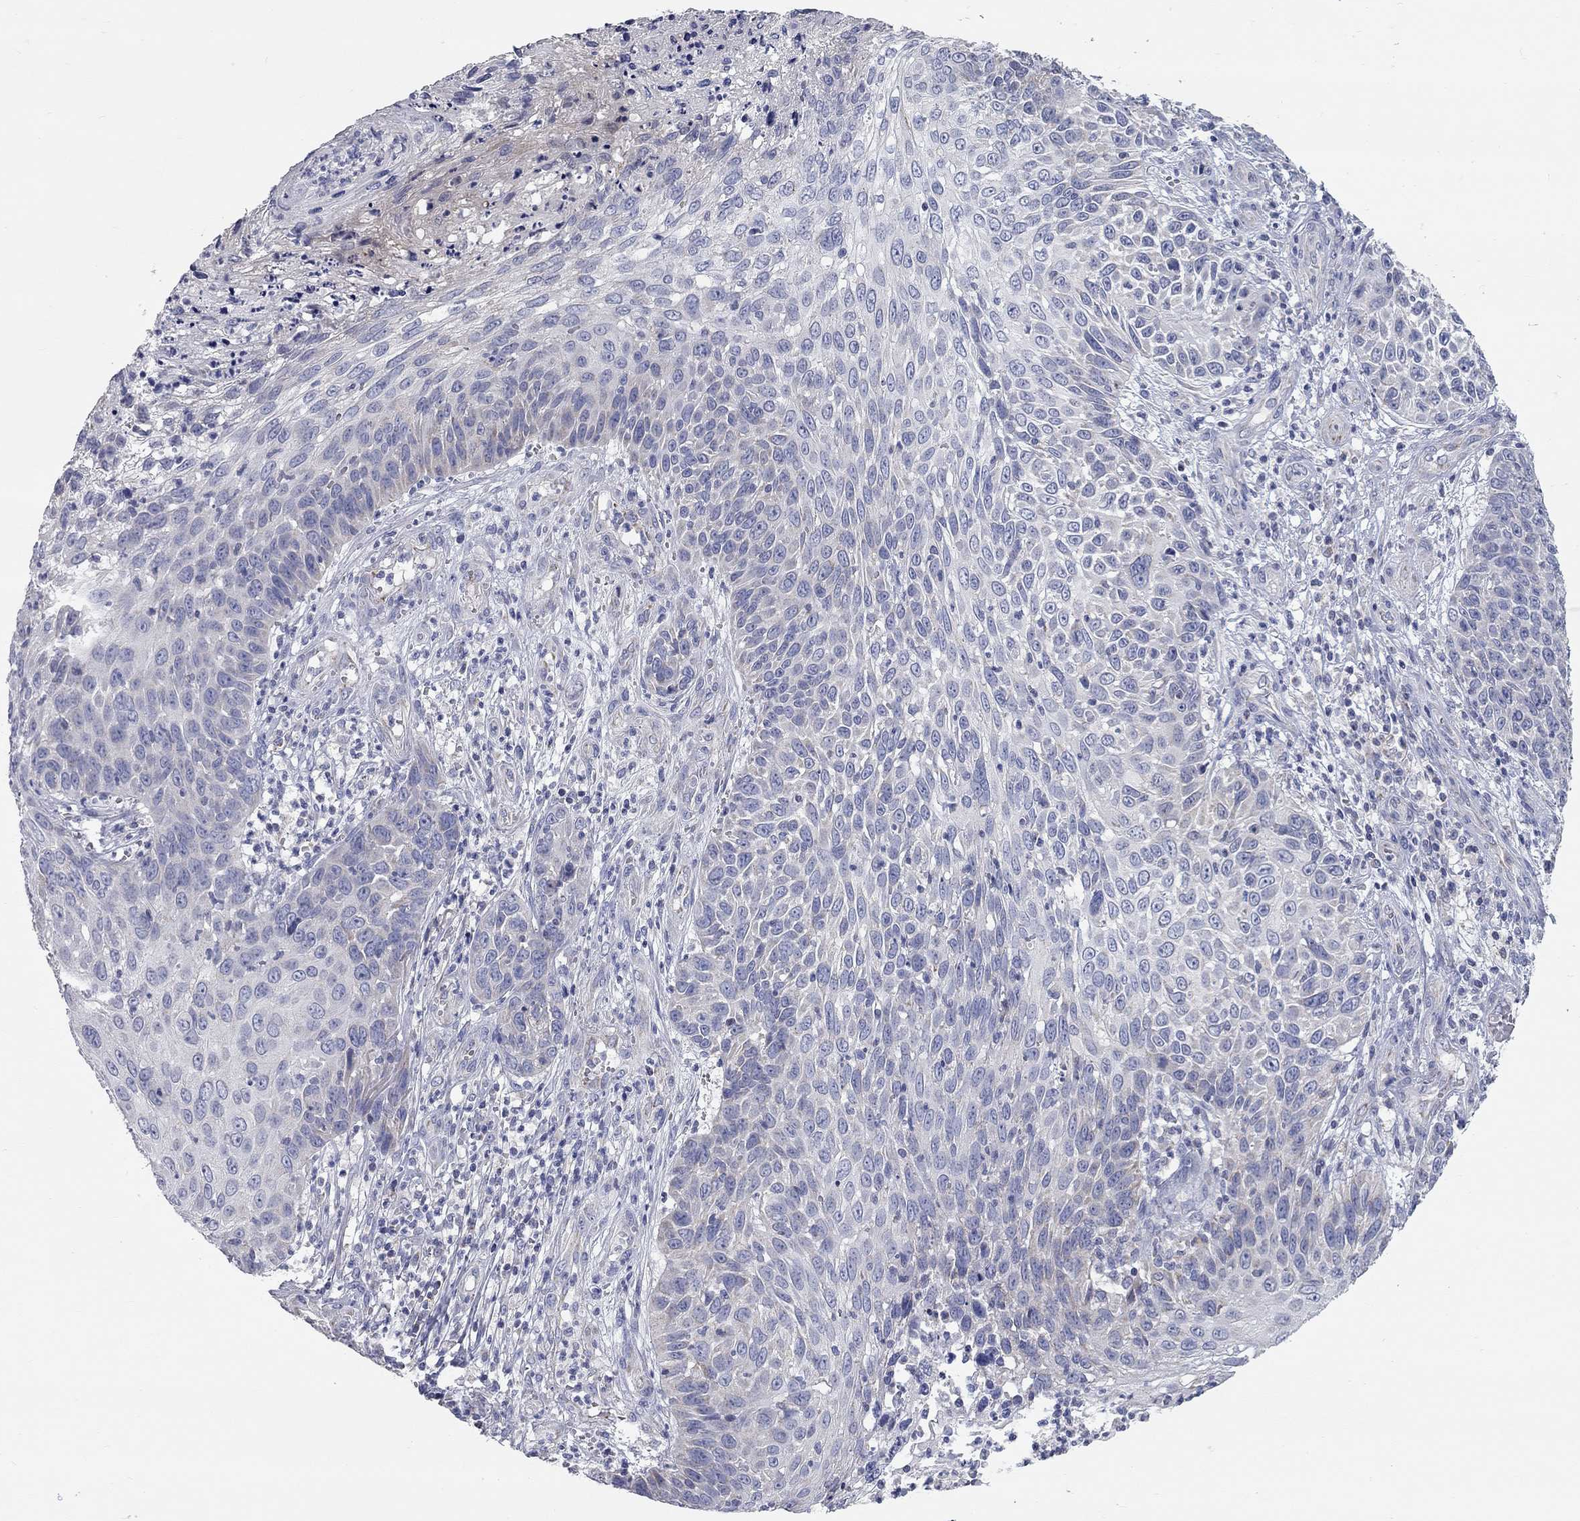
{"staining": {"intensity": "negative", "quantity": "none", "location": "none"}, "tissue": "skin cancer", "cell_type": "Tumor cells", "image_type": "cancer", "snomed": [{"axis": "morphology", "description": "Squamous cell carcinoma, NOS"}, {"axis": "topography", "description": "Skin"}], "caption": "Immunohistochemistry micrograph of neoplastic tissue: human skin cancer (squamous cell carcinoma) stained with DAB demonstrates no significant protein positivity in tumor cells. The staining is performed using DAB brown chromogen with nuclei counter-stained in using hematoxylin.", "gene": "CFAP161", "patient": {"sex": "male", "age": 92}}